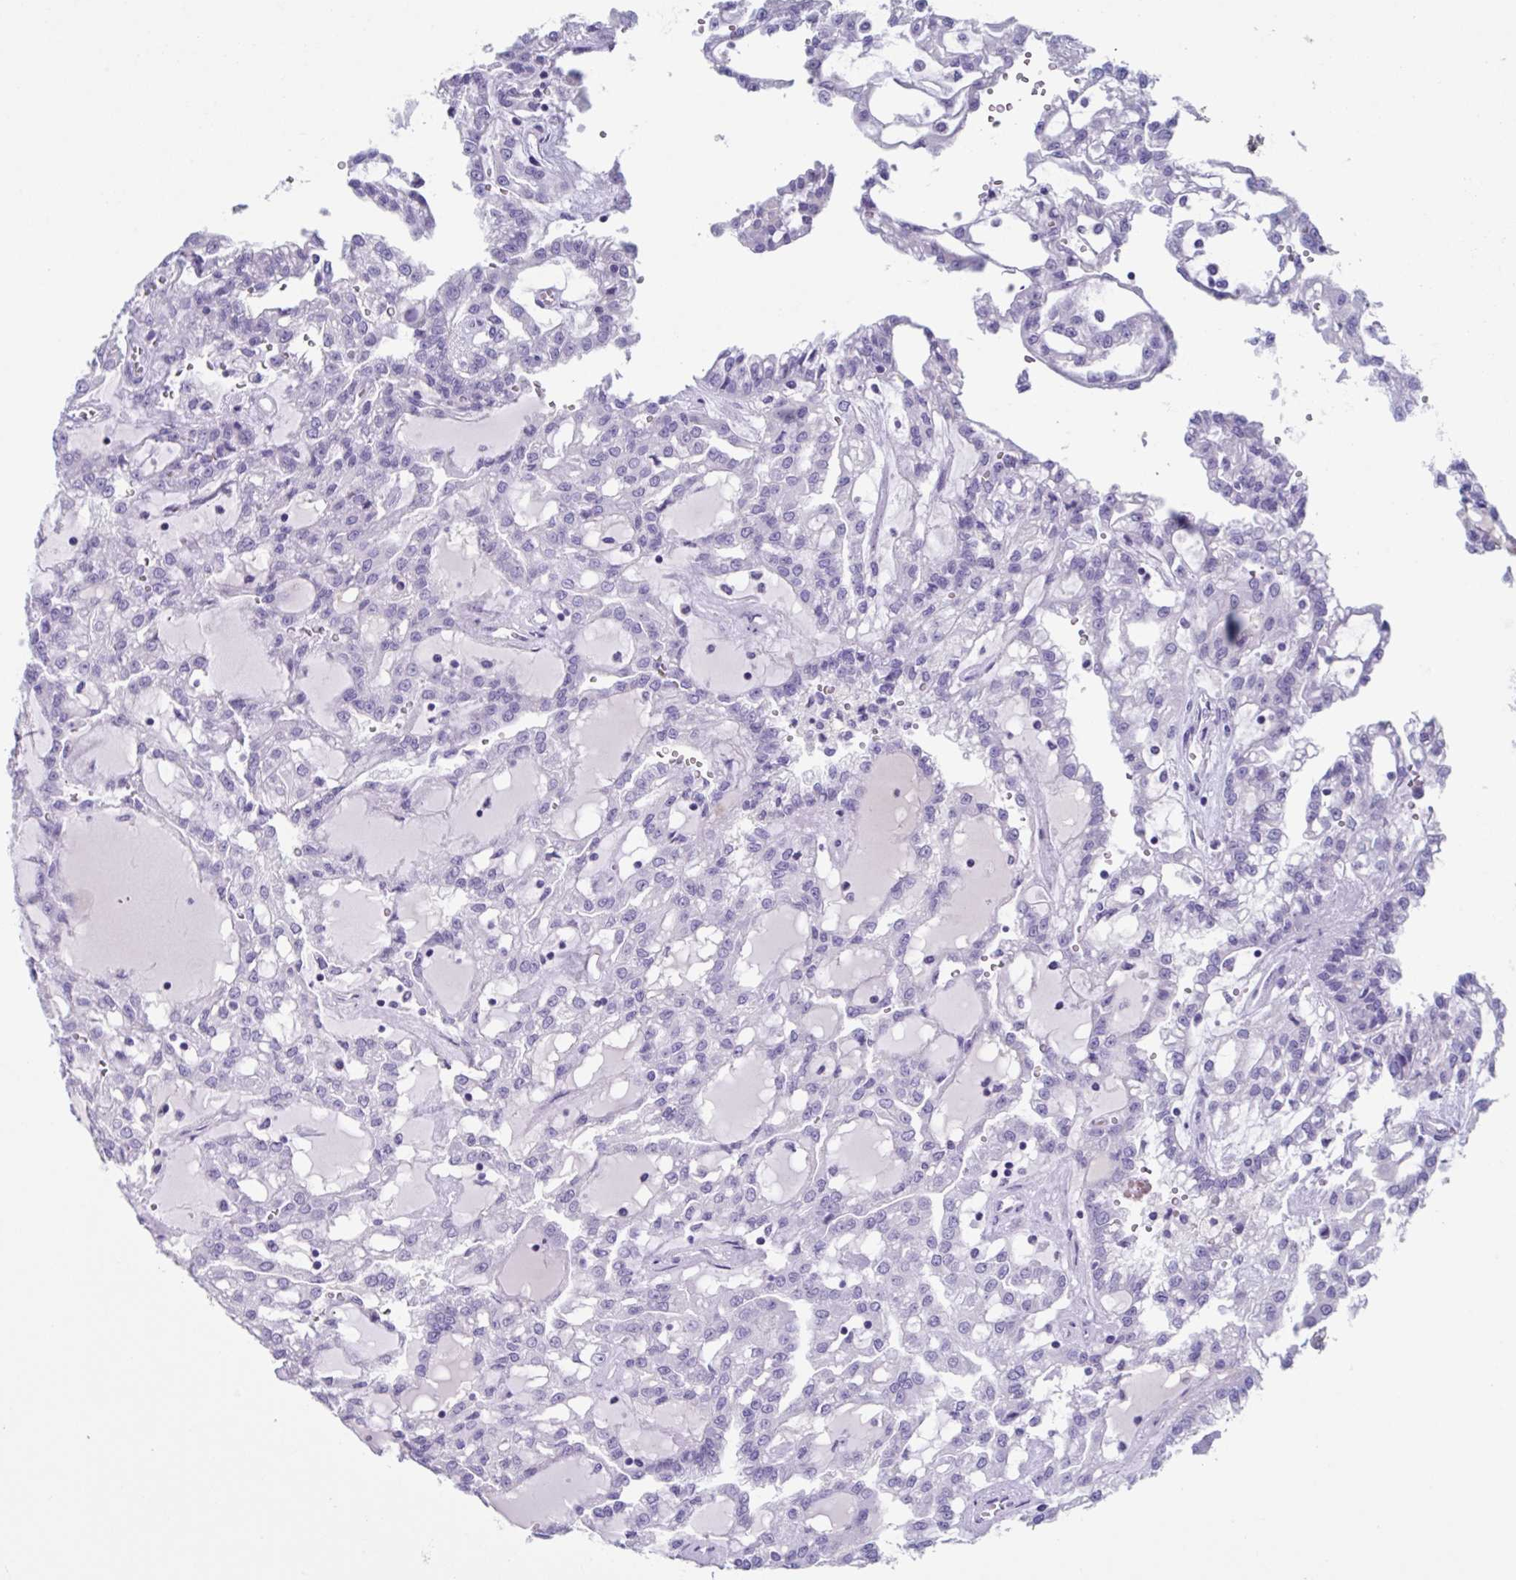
{"staining": {"intensity": "negative", "quantity": "none", "location": "none"}, "tissue": "renal cancer", "cell_type": "Tumor cells", "image_type": "cancer", "snomed": [{"axis": "morphology", "description": "Adenocarcinoma, NOS"}, {"axis": "topography", "description": "Kidney"}], "caption": "DAB (3,3'-diaminobenzidine) immunohistochemical staining of renal cancer reveals no significant expression in tumor cells. (Stains: DAB (3,3'-diaminobenzidine) immunohistochemistry with hematoxylin counter stain, Microscopy: brightfield microscopy at high magnification).", "gene": "USP35", "patient": {"sex": "male", "age": 63}}